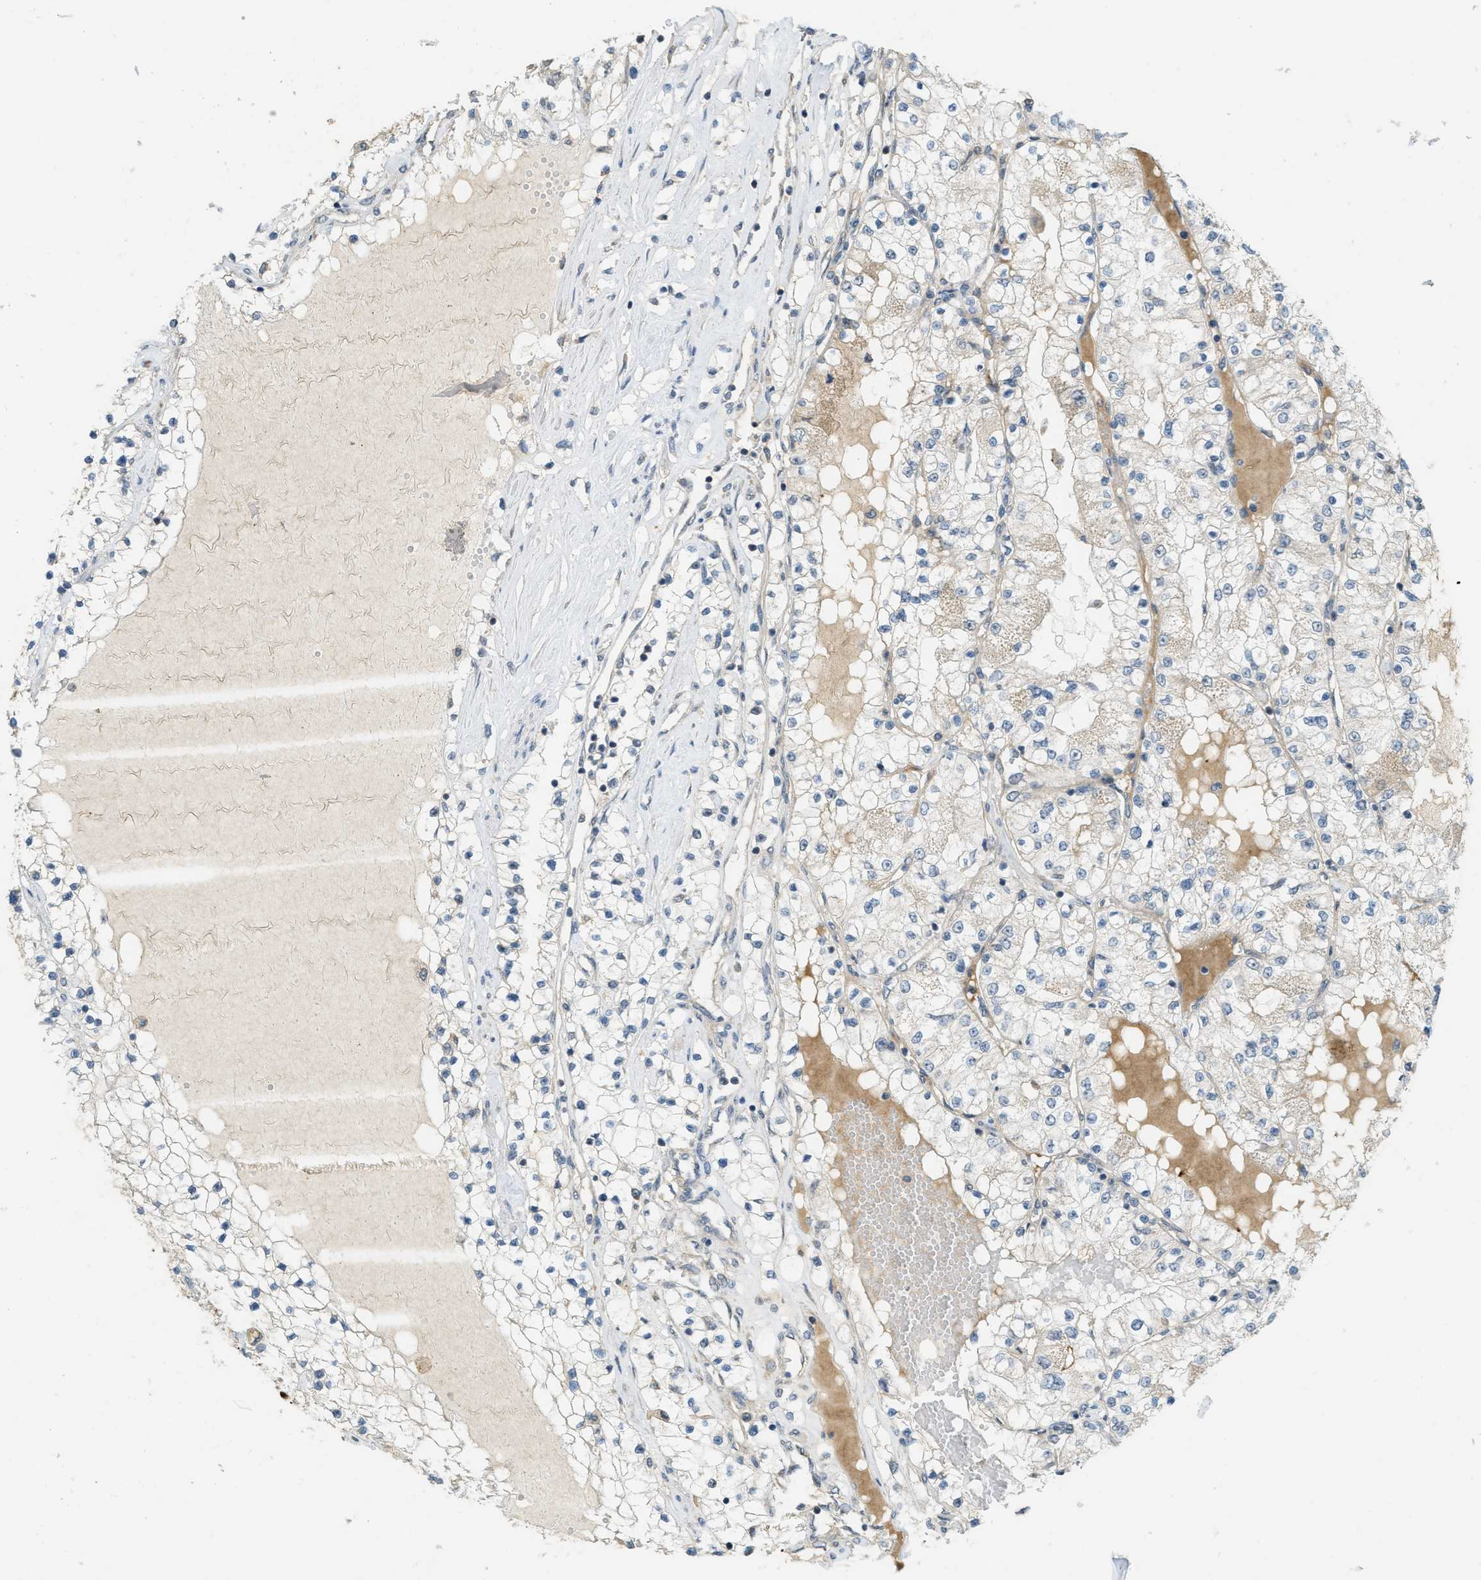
{"staining": {"intensity": "negative", "quantity": "none", "location": "none"}, "tissue": "renal cancer", "cell_type": "Tumor cells", "image_type": "cancer", "snomed": [{"axis": "morphology", "description": "Adenocarcinoma, NOS"}, {"axis": "topography", "description": "Kidney"}], "caption": "Immunohistochemistry image of neoplastic tissue: renal cancer (adenocarcinoma) stained with DAB exhibits no significant protein expression in tumor cells.", "gene": "IGF2BP2", "patient": {"sex": "male", "age": 68}}